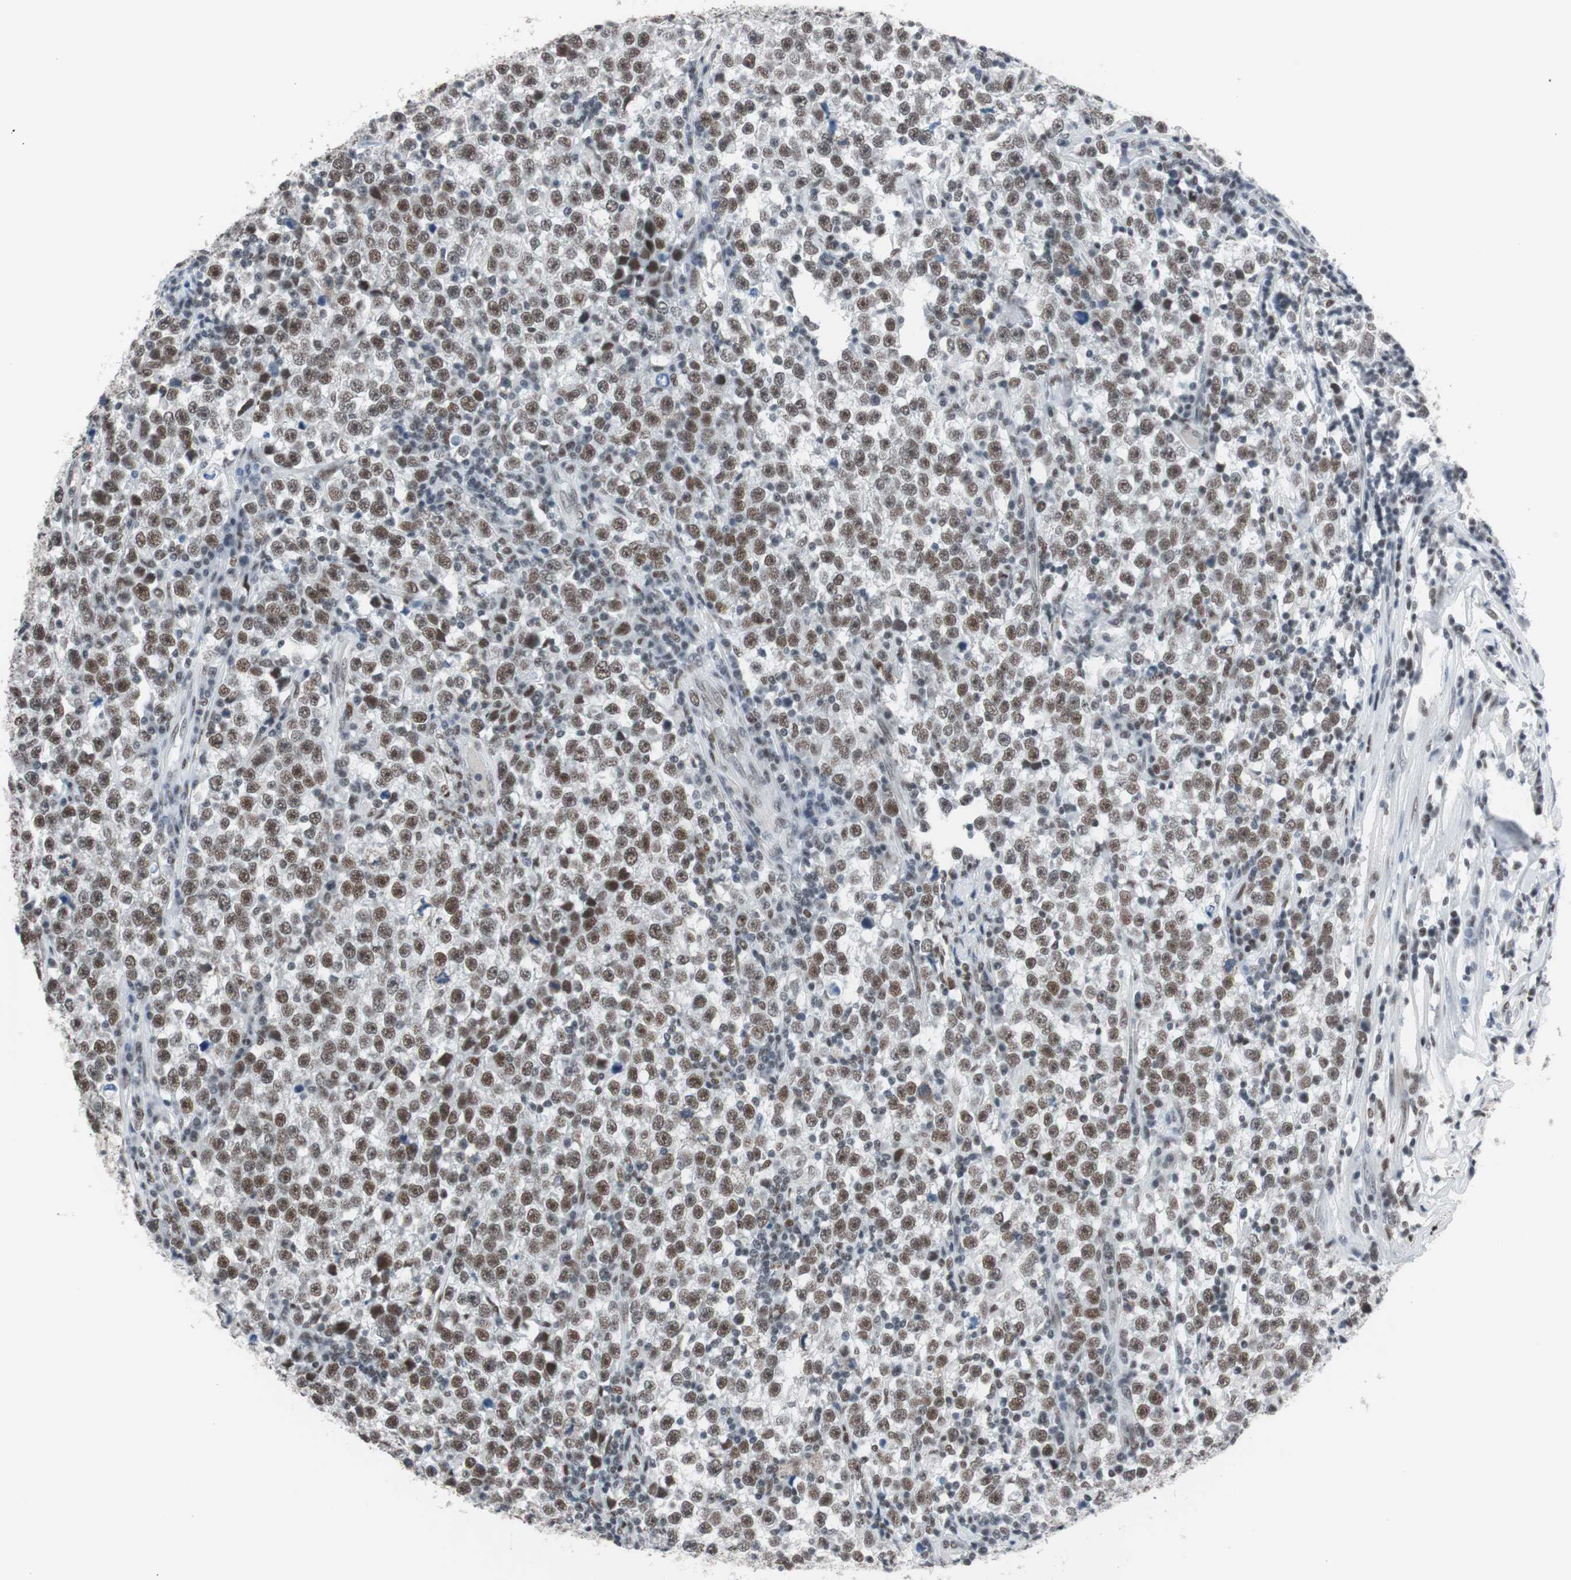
{"staining": {"intensity": "moderate", "quantity": ">75%", "location": "nuclear"}, "tissue": "testis cancer", "cell_type": "Tumor cells", "image_type": "cancer", "snomed": [{"axis": "morphology", "description": "Seminoma, NOS"}, {"axis": "topography", "description": "Testis"}], "caption": "A medium amount of moderate nuclear expression is identified in about >75% of tumor cells in testis cancer tissue.", "gene": "ARID1A", "patient": {"sex": "male", "age": 43}}